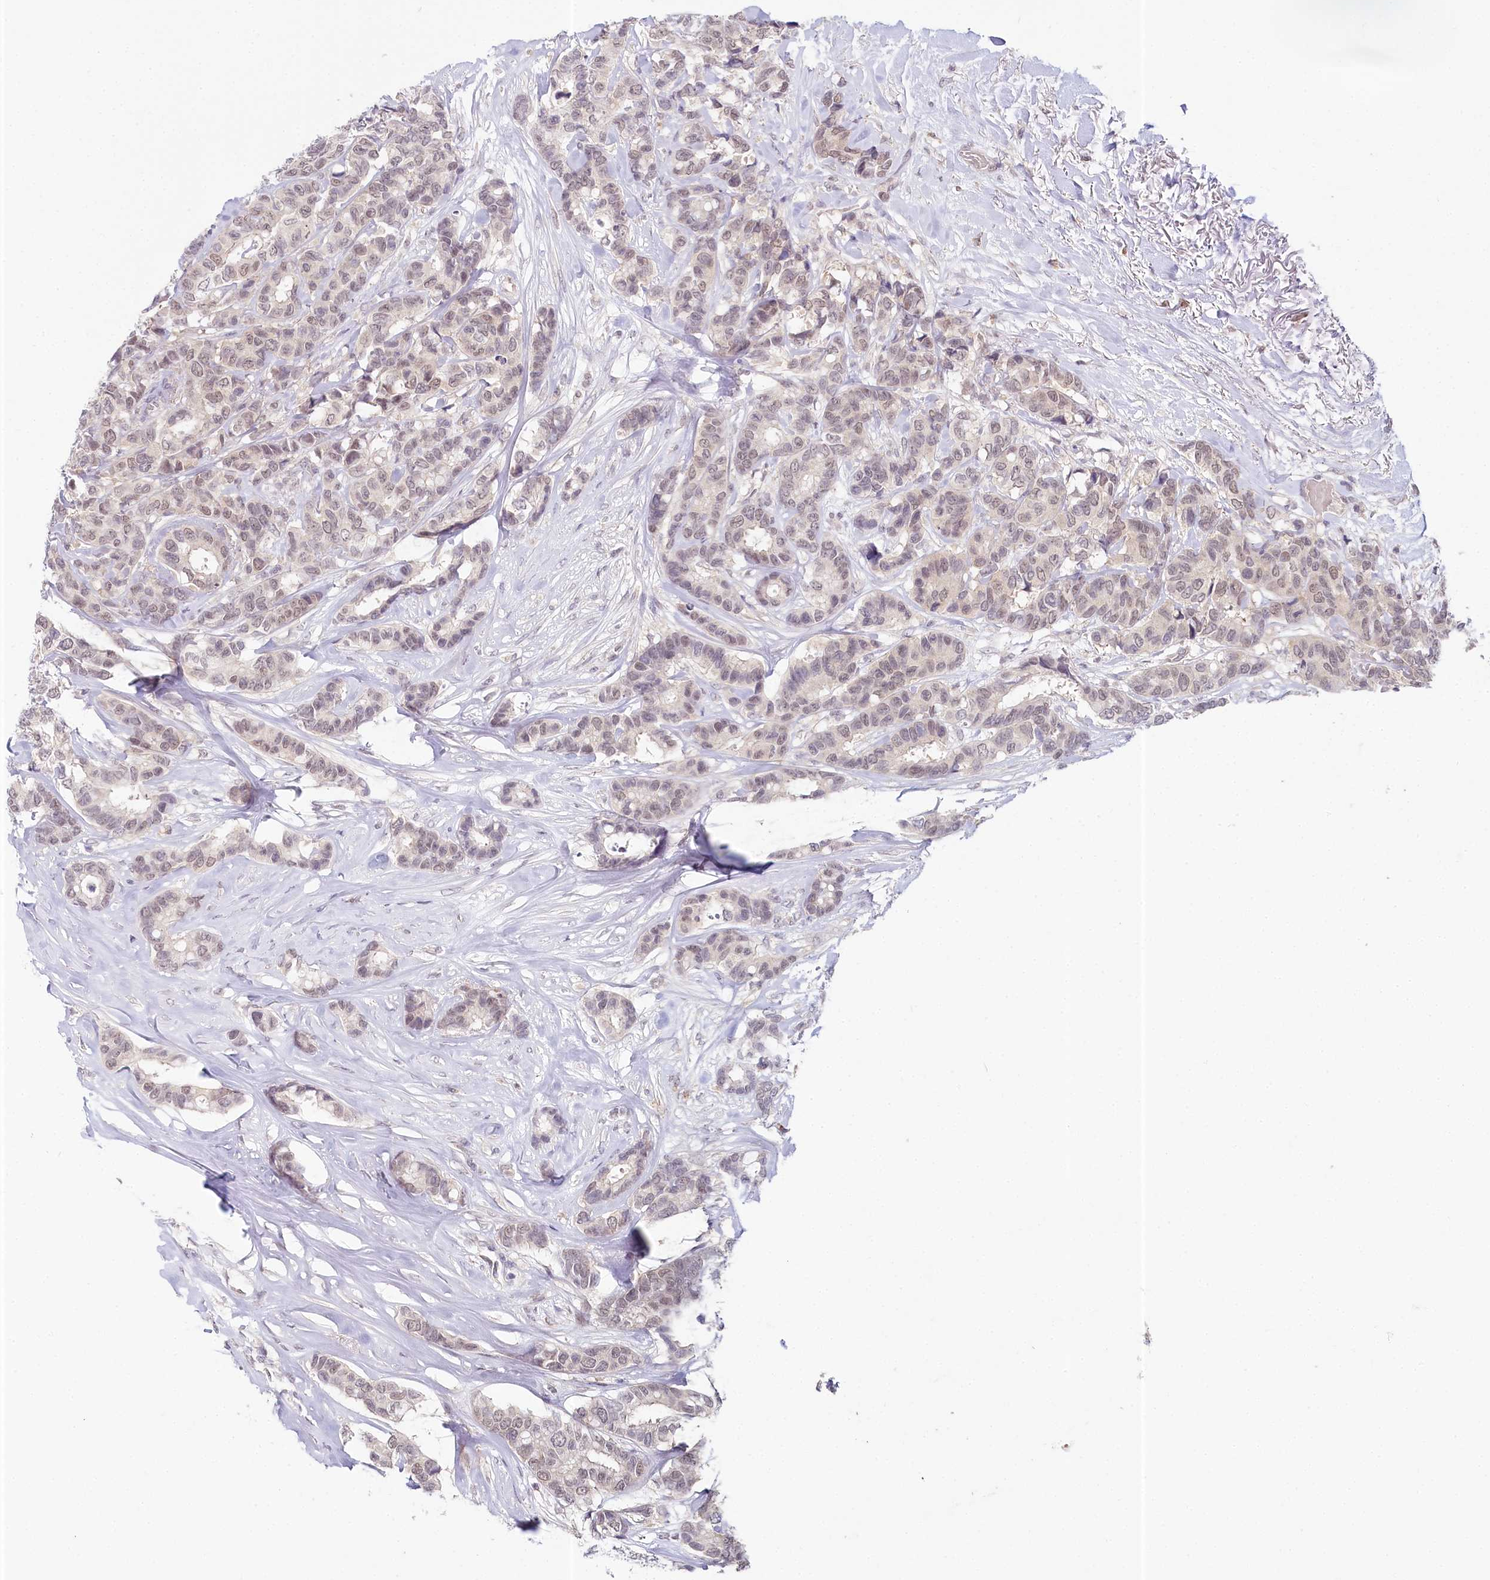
{"staining": {"intensity": "weak", "quantity": "25%-75%", "location": "nuclear"}, "tissue": "breast cancer", "cell_type": "Tumor cells", "image_type": "cancer", "snomed": [{"axis": "morphology", "description": "Duct carcinoma"}, {"axis": "topography", "description": "Breast"}], "caption": "A histopathology image showing weak nuclear staining in approximately 25%-75% of tumor cells in breast cancer, as visualized by brown immunohistochemical staining.", "gene": "AMTN", "patient": {"sex": "female", "age": 87}}